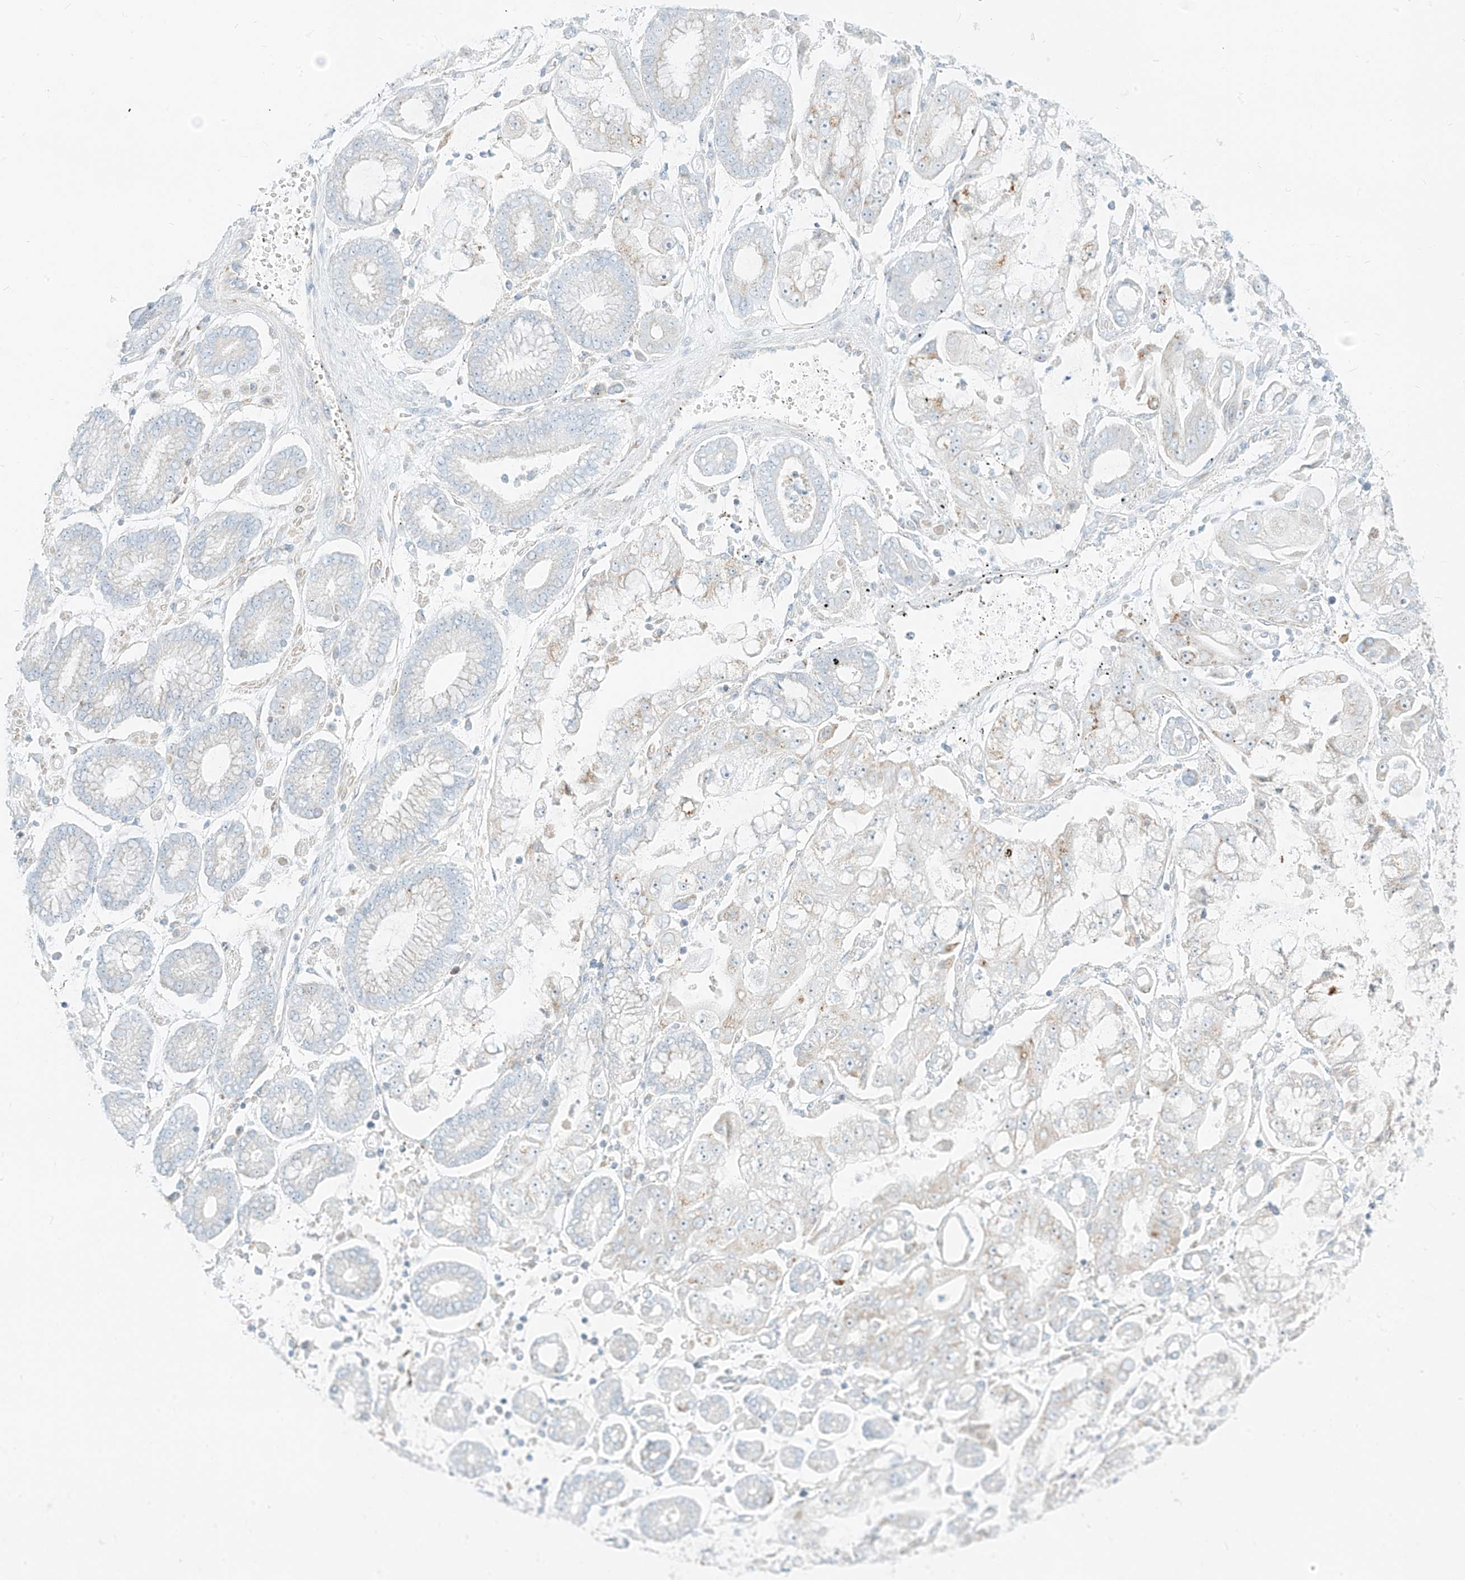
{"staining": {"intensity": "negative", "quantity": "none", "location": "none"}, "tissue": "stomach cancer", "cell_type": "Tumor cells", "image_type": "cancer", "snomed": [{"axis": "morphology", "description": "Adenocarcinoma, NOS"}, {"axis": "topography", "description": "Stomach"}], "caption": "An immunohistochemistry (IHC) photomicrograph of adenocarcinoma (stomach) is shown. There is no staining in tumor cells of adenocarcinoma (stomach).", "gene": "SLC35F6", "patient": {"sex": "male", "age": 76}}